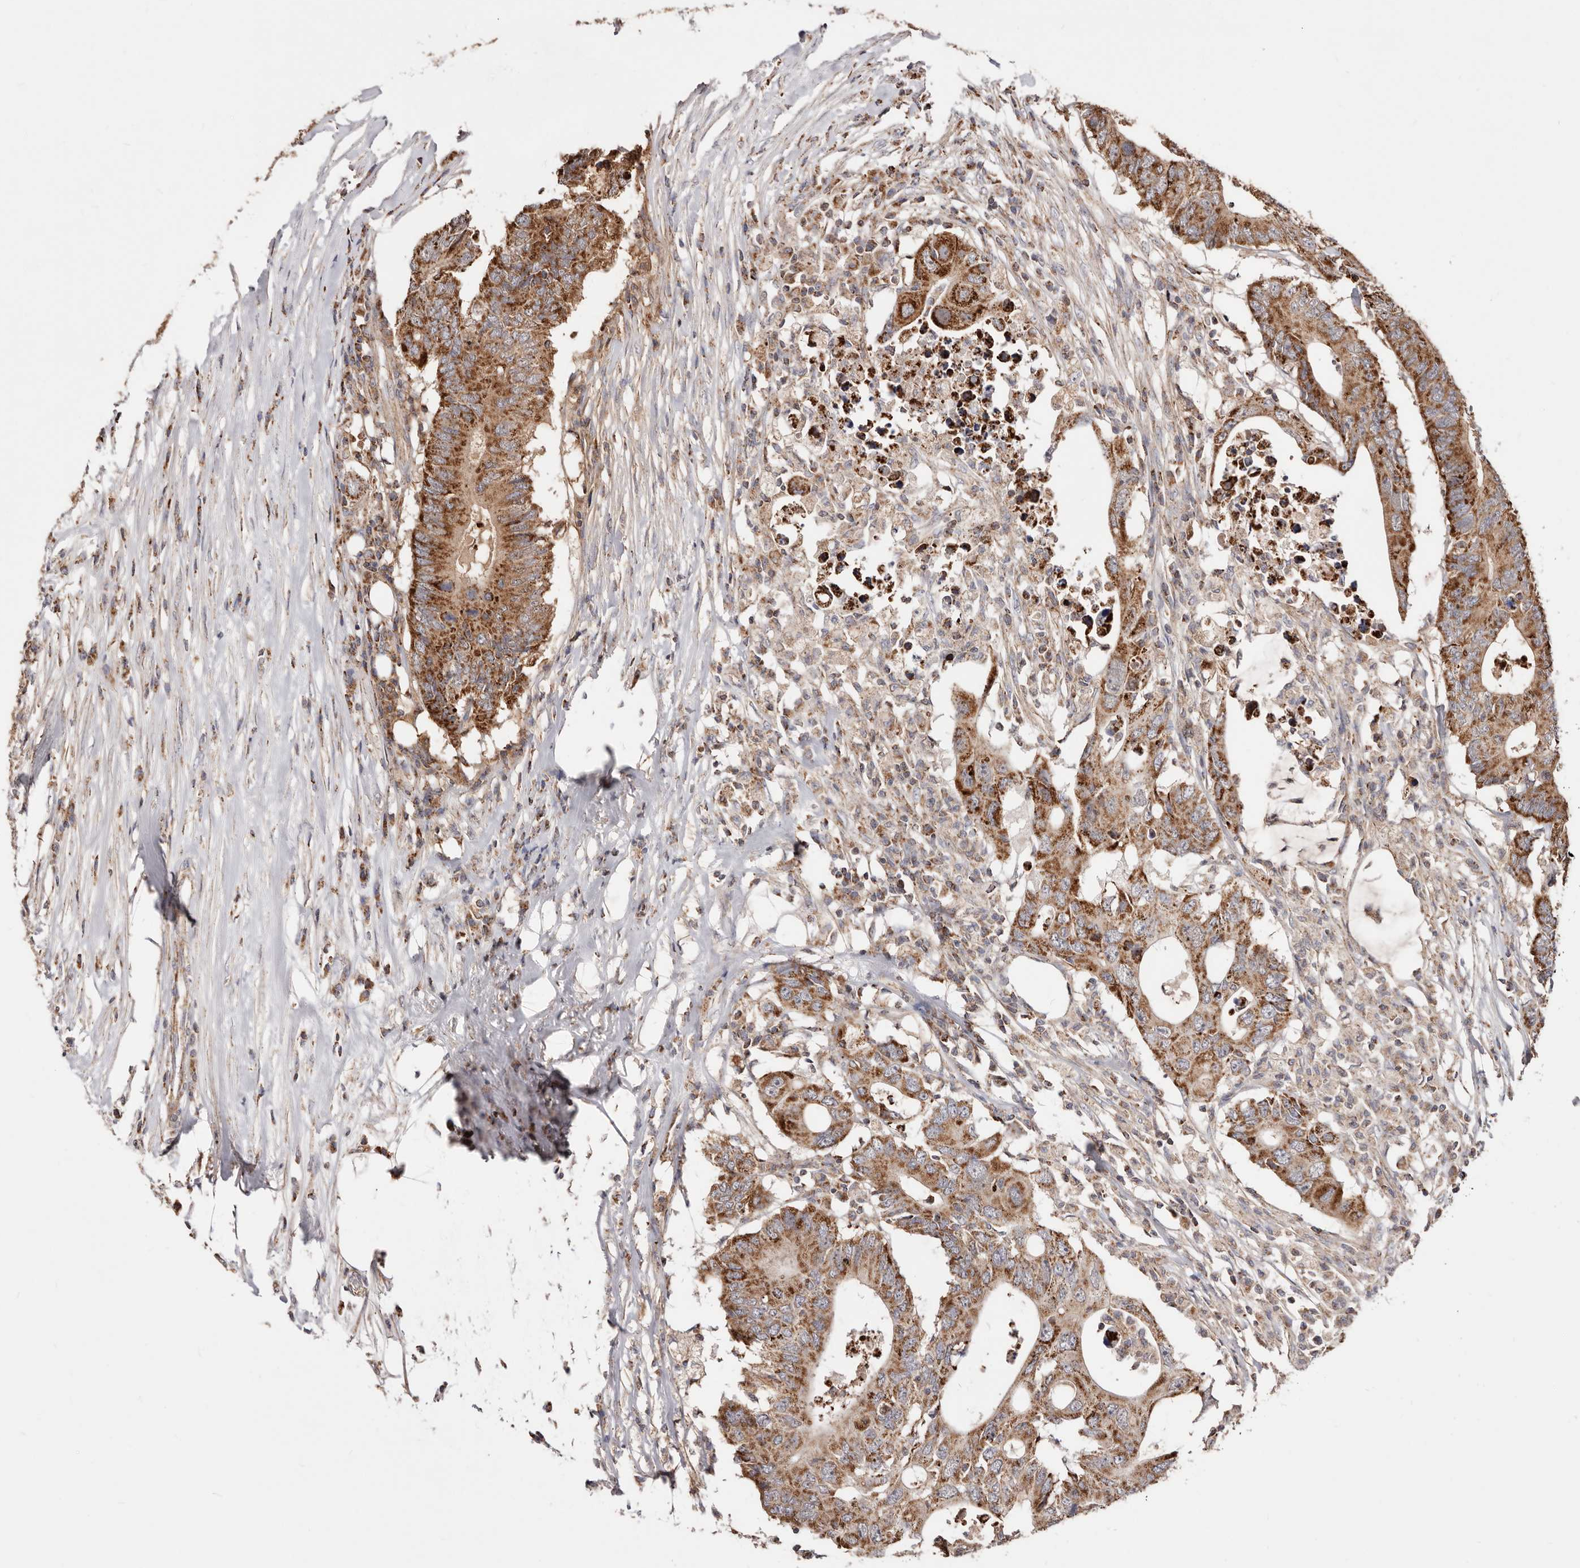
{"staining": {"intensity": "strong", "quantity": ">75%", "location": "cytoplasmic/membranous"}, "tissue": "colorectal cancer", "cell_type": "Tumor cells", "image_type": "cancer", "snomed": [{"axis": "morphology", "description": "Adenocarcinoma, NOS"}, {"axis": "topography", "description": "Colon"}], "caption": "Tumor cells demonstrate high levels of strong cytoplasmic/membranous expression in about >75% of cells in adenocarcinoma (colorectal). The staining was performed using DAB (3,3'-diaminobenzidine), with brown indicating positive protein expression. Nuclei are stained blue with hematoxylin.", "gene": "PRKACB", "patient": {"sex": "male", "age": 71}}